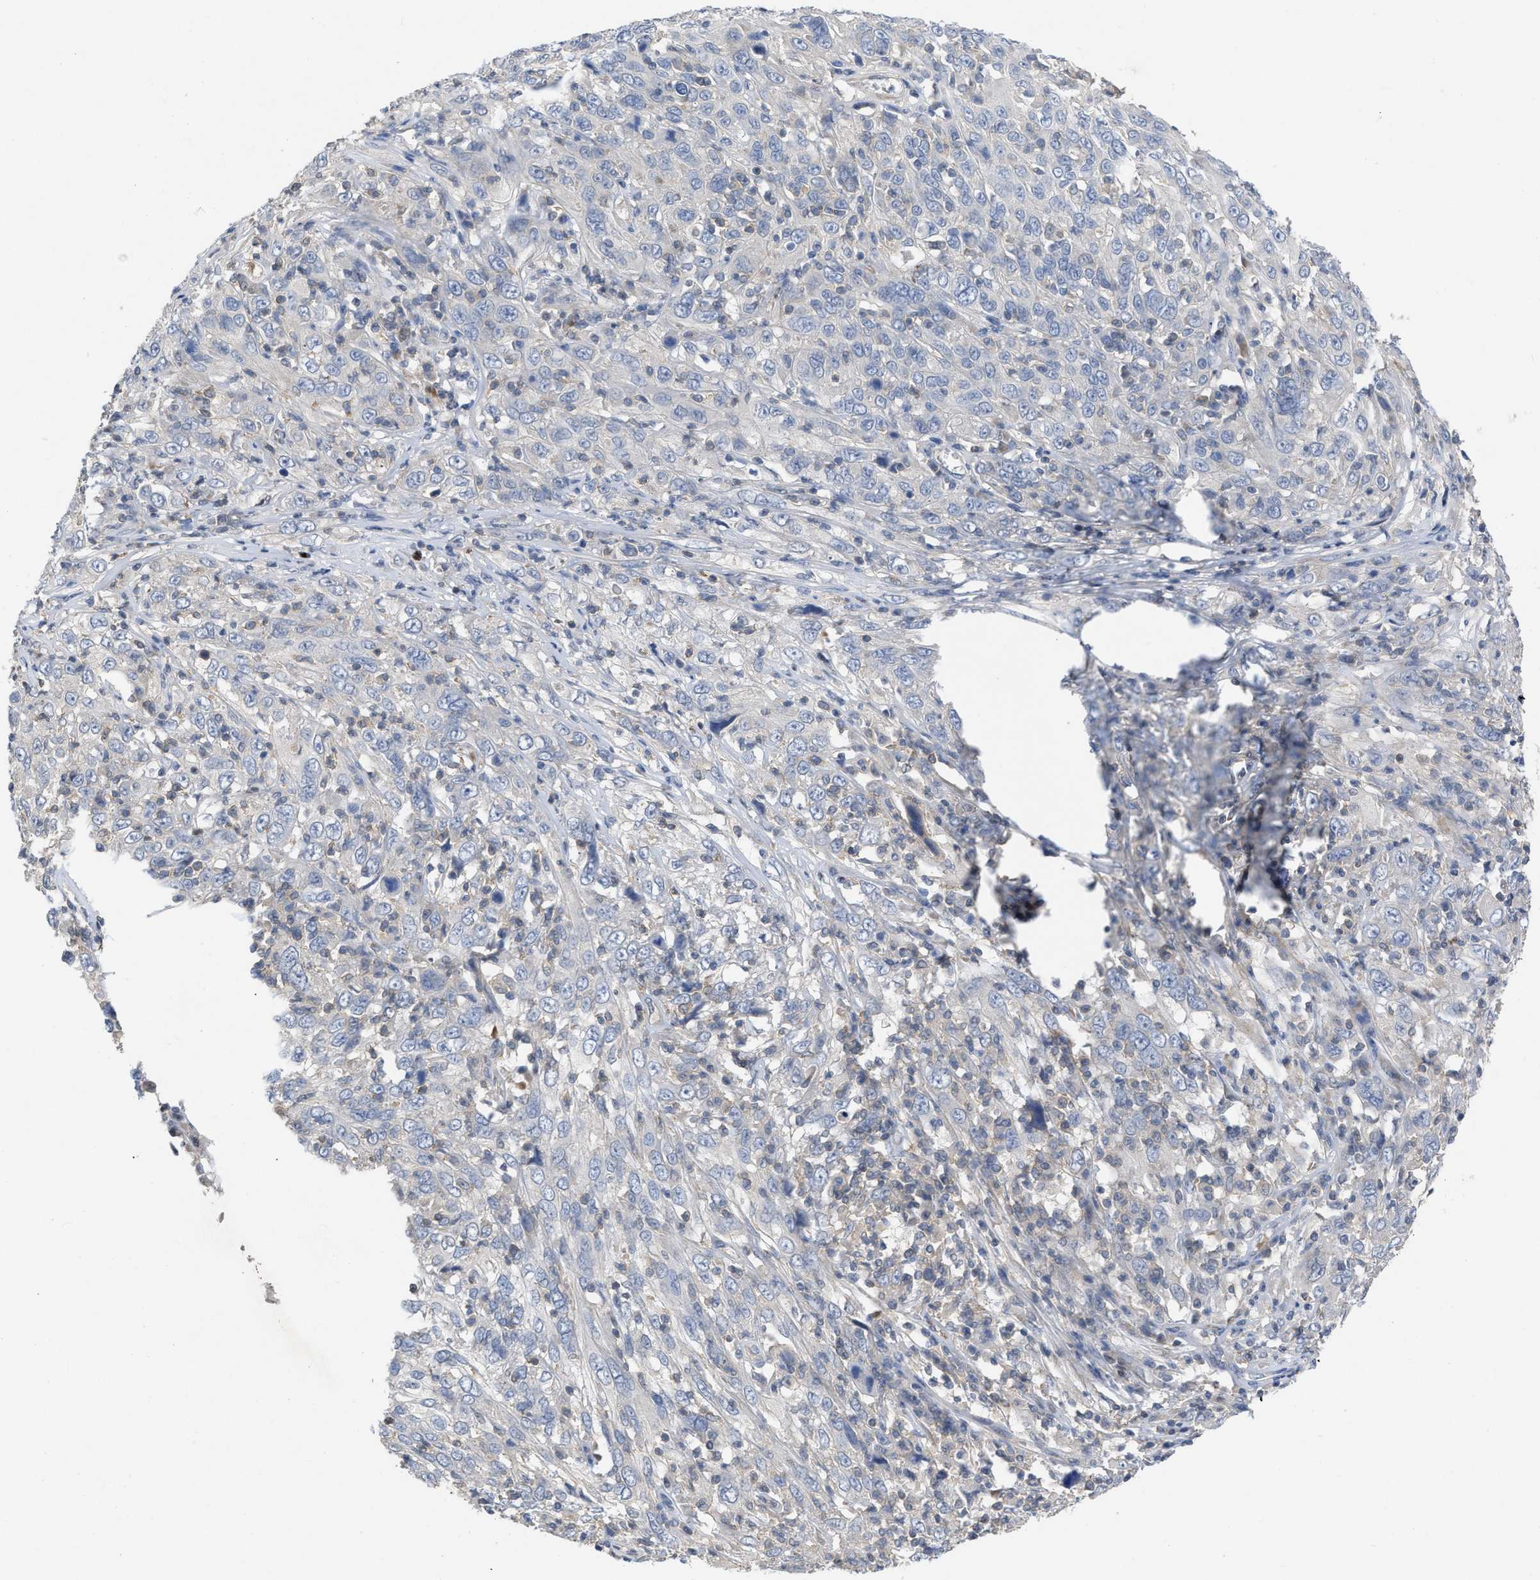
{"staining": {"intensity": "negative", "quantity": "none", "location": "none"}, "tissue": "cervical cancer", "cell_type": "Tumor cells", "image_type": "cancer", "snomed": [{"axis": "morphology", "description": "Squamous cell carcinoma, NOS"}, {"axis": "topography", "description": "Cervix"}], "caption": "Tumor cells are negative for brown protein staining in cervical cancer (squamous cell carcinoma).", "gene": "TMEM131", "patient": {"sex": "female", "age": 46}}